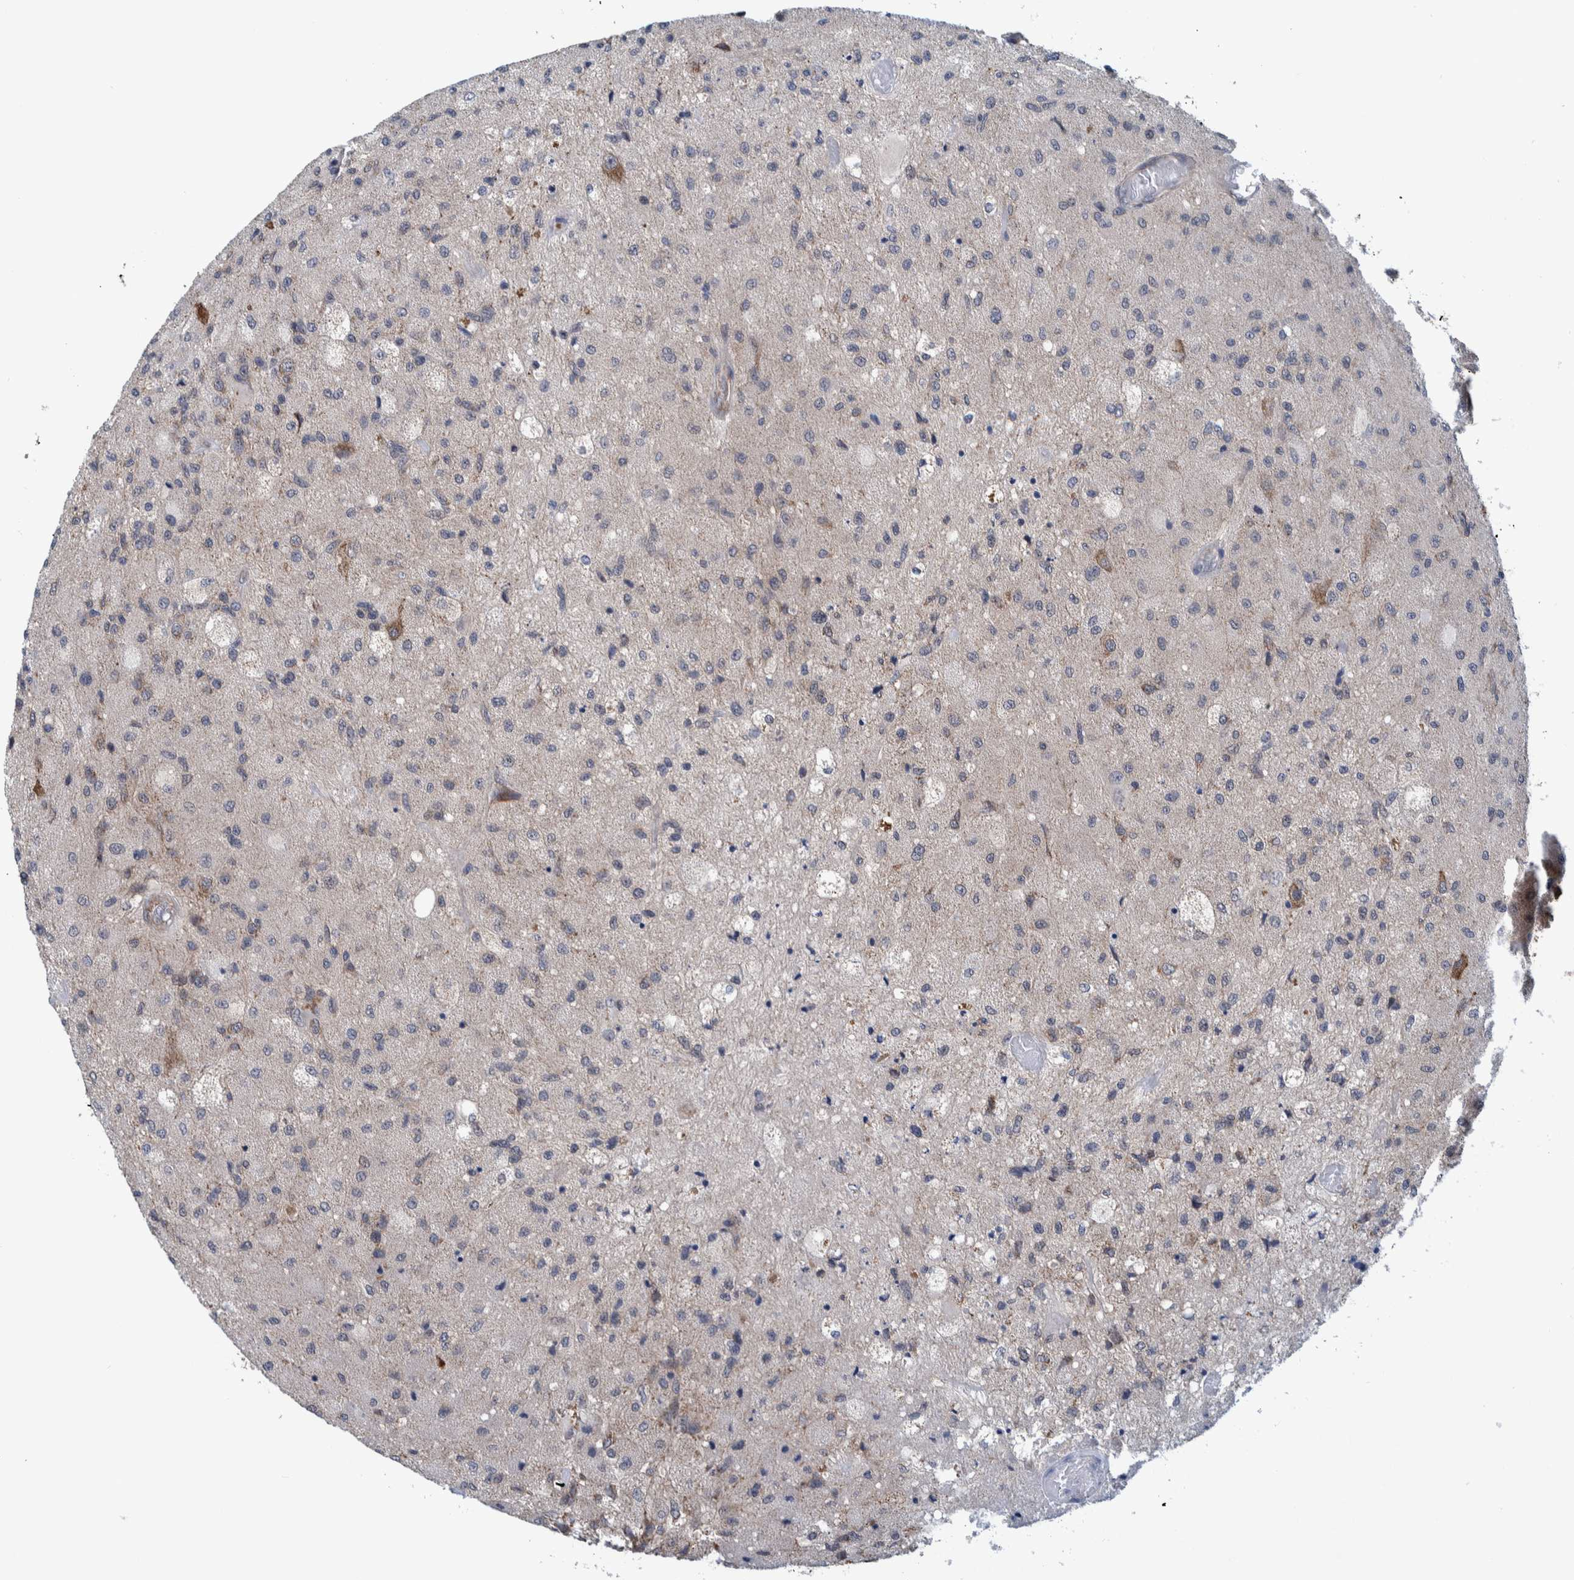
{"staining": {"intensity": "weak", "quantity": "<25%", "location": "cytoplasmic/membranous"}, "tissue": "glioma", "cell_type": "Tumor cells", "image_type": "cancer", "snomed": [{"axis": "morphology", "description": "Normal tissue, NOS"}, {"axis": "morphology", "description": "Glioma, malignant, High grade"}, {"axis": "topography", "description": "Cerebral cortex"}], "caption": "DAB immunohistochemical staining of human malignant glioma (high-grade) shows no significant staining in tumor cells.", "gene": "MRPS7", "patient": {"sex": "male", "age": 77}}